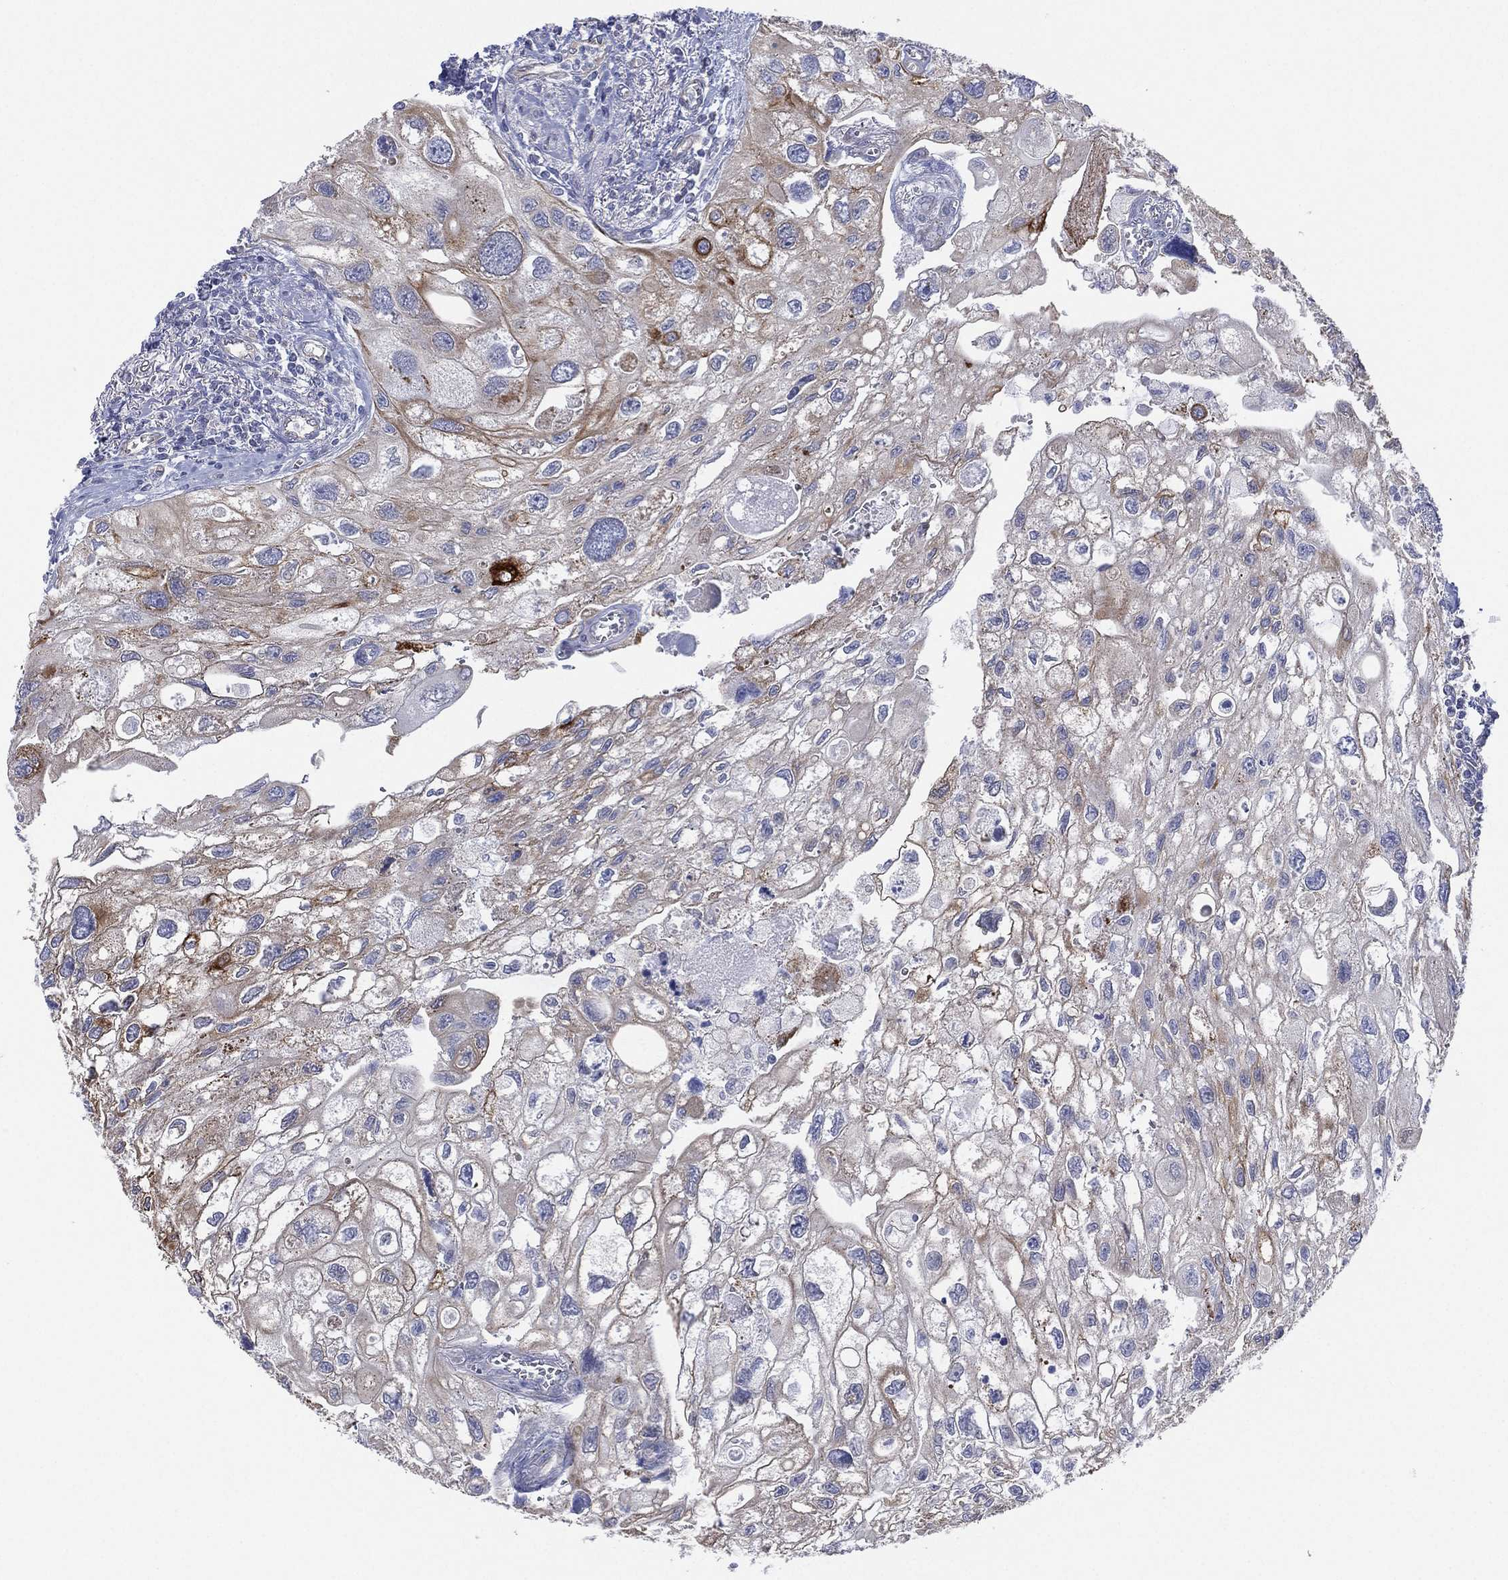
{"staining": {"intensity": "moderate", "quantity": "<25%", "location": "cytoplasmic/membranous"}, "tissue": "urothelial cancer", "cell_type": "Tumor cells", "image_type": "cancer", "snomed": [{"axis": "morphology", "description": "Urothelial carcinoma, High grade"}, {"axis": "topography", "description": "Urinary bladder"}], "caption": "Human urothelial carcinoma (high-grade) stained with a protein marker reveals moderate staining in tumor cells.", "gene": "INA", "patient": {"sex": "male", "age": 59}}